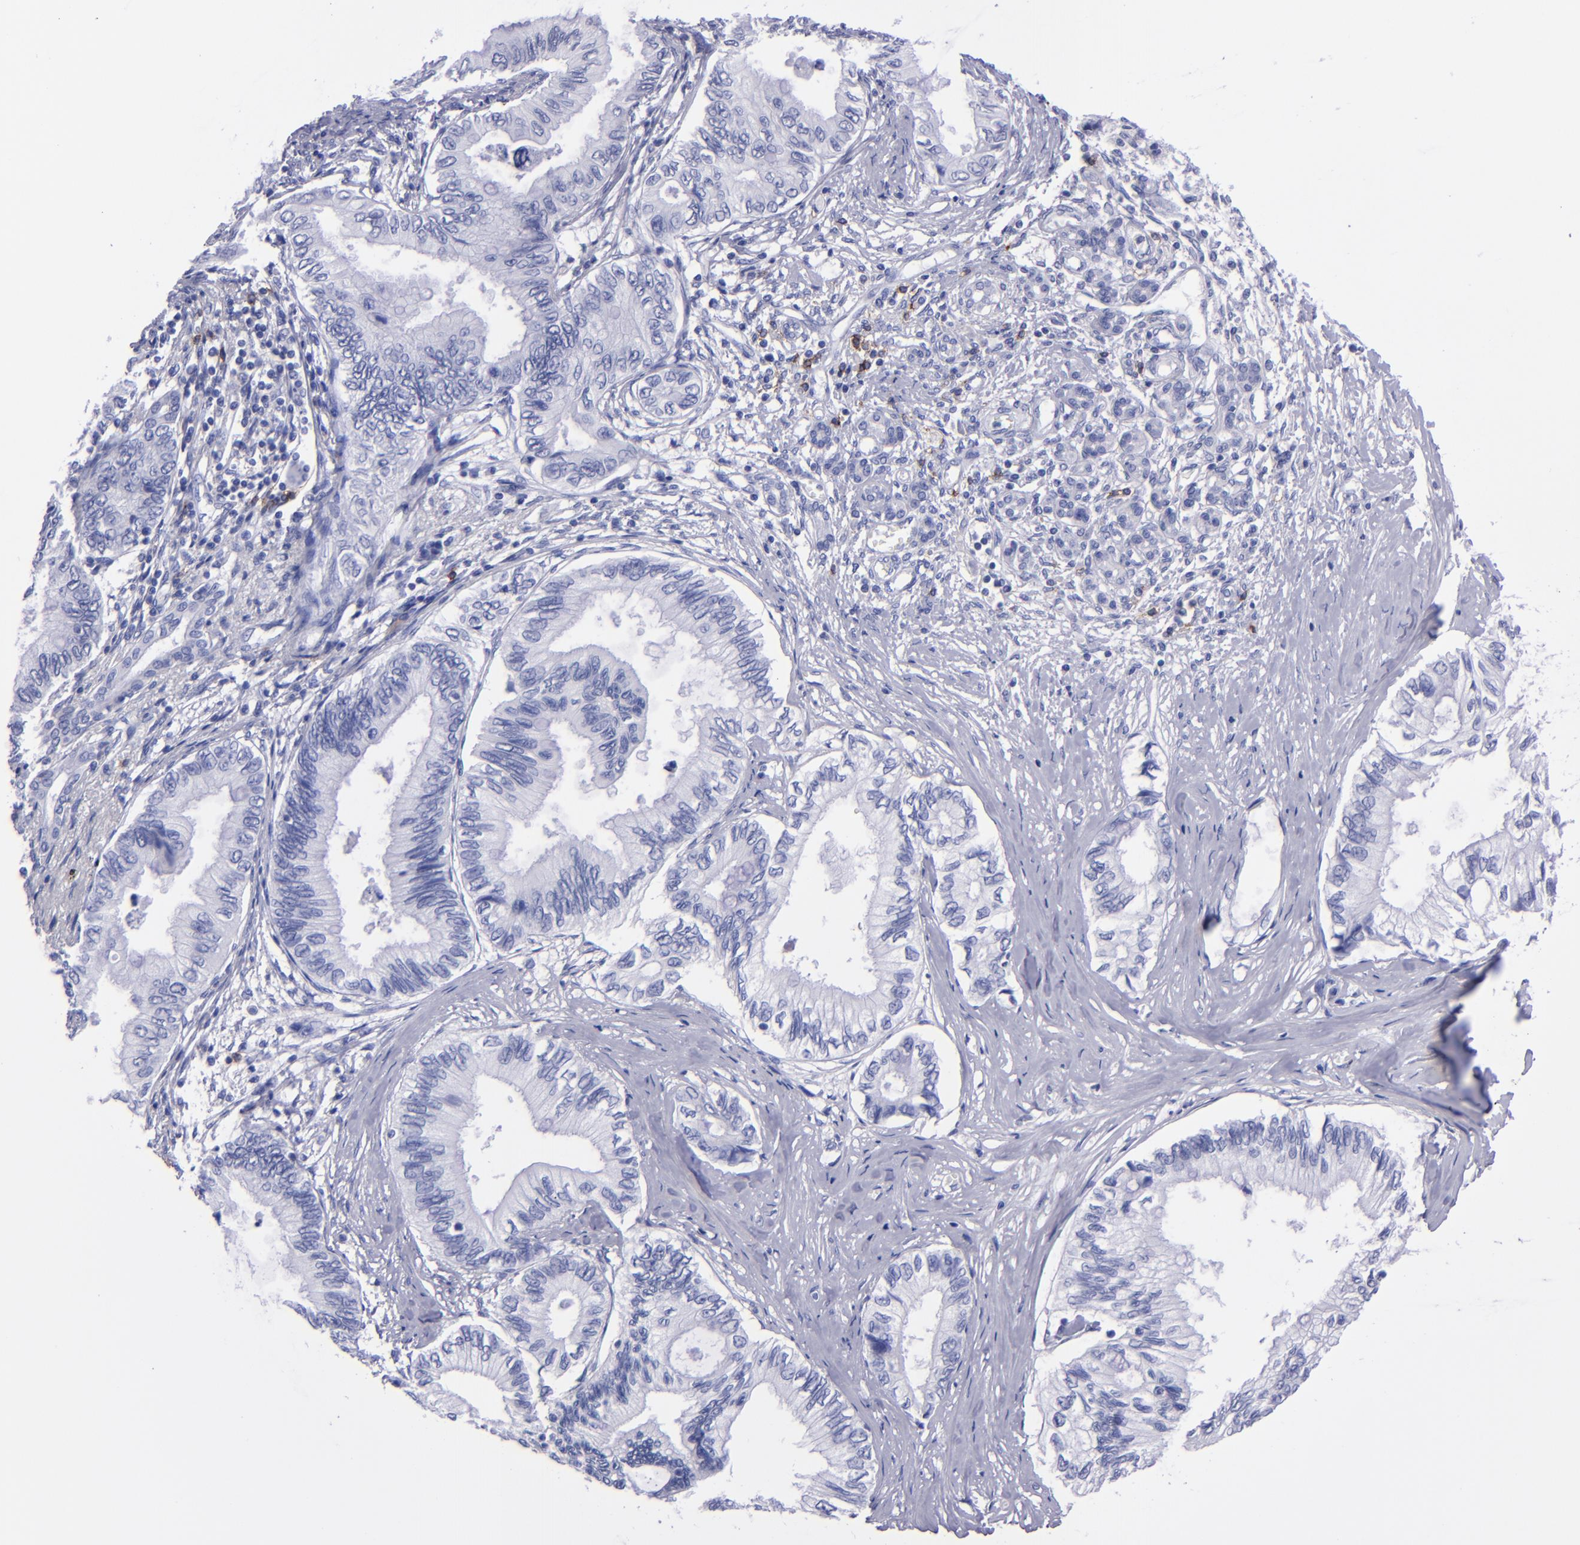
{"staining": {"intensity": "negative", "quantity": "none", "location": "none"}, "tissue": "pancreatic cancer", "cell_type": "Tumor cells", "image_type": "cancer", "snomed": [{"axis": "morphology", "description": "Adenocarcinoma, NOS"}, {"axis": "topography", "description": "Pancreas"}], "caption": "A photomicrograph of adenocarcinoma (pancreatic) stained for a protein displays no brown staining in tumor cells.", "gene": "CD37", "patient": {"sex": "female", "age": 66}}